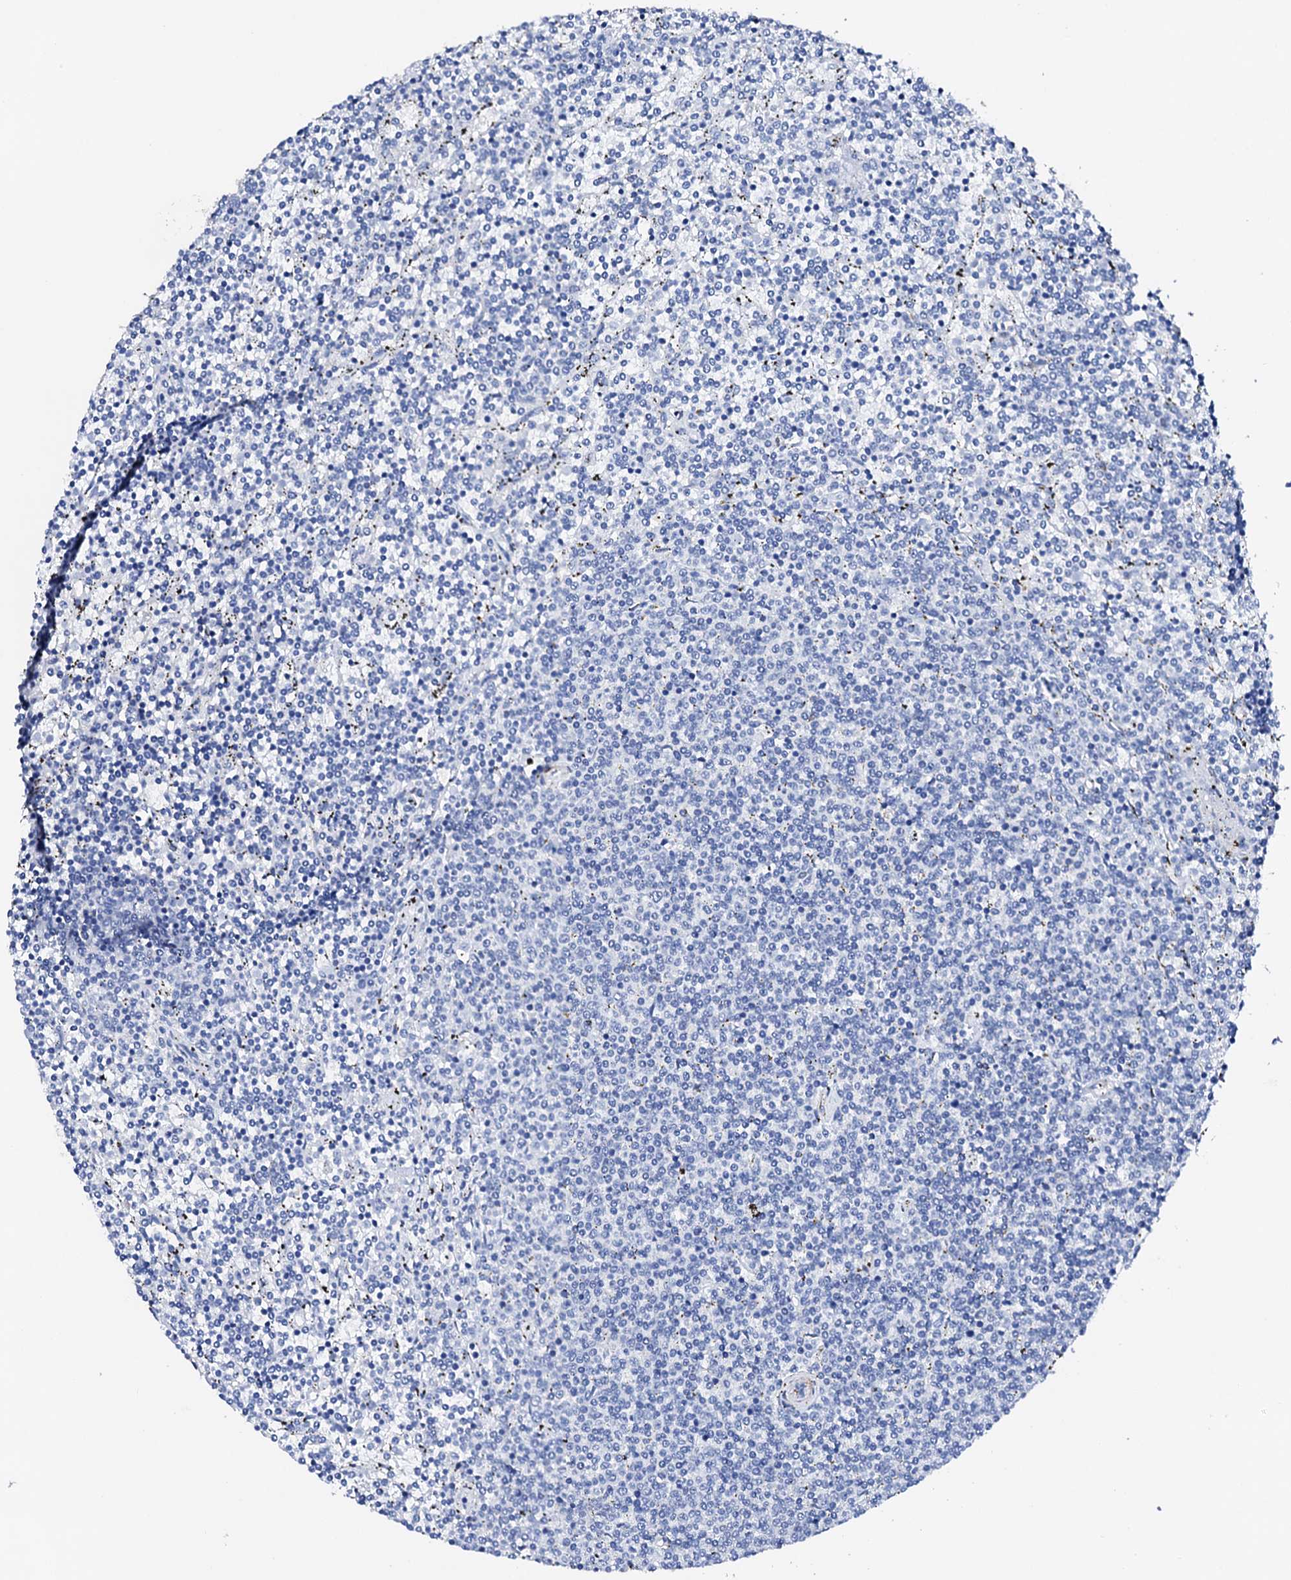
{"staining": {"intensity": "negative", "quantity": "none", "location": "none"}, "tissue": "lymphoma", "cell_type": "Tumor cells", "image_type": "cancer", "snomed": [{"axis": "morphology", "description": "Malignant lymphoma, non-Hodgkin's type, Low grade"}, {"axis": "topography", "description": "Spleen"}], "caption": "This is an immunohistochemistry (IHC) micrograph of human lymphoma. There is no staining in tumor cells.", "gene": "NRIP2", "patient": {"sex": "female", "age": 50}}